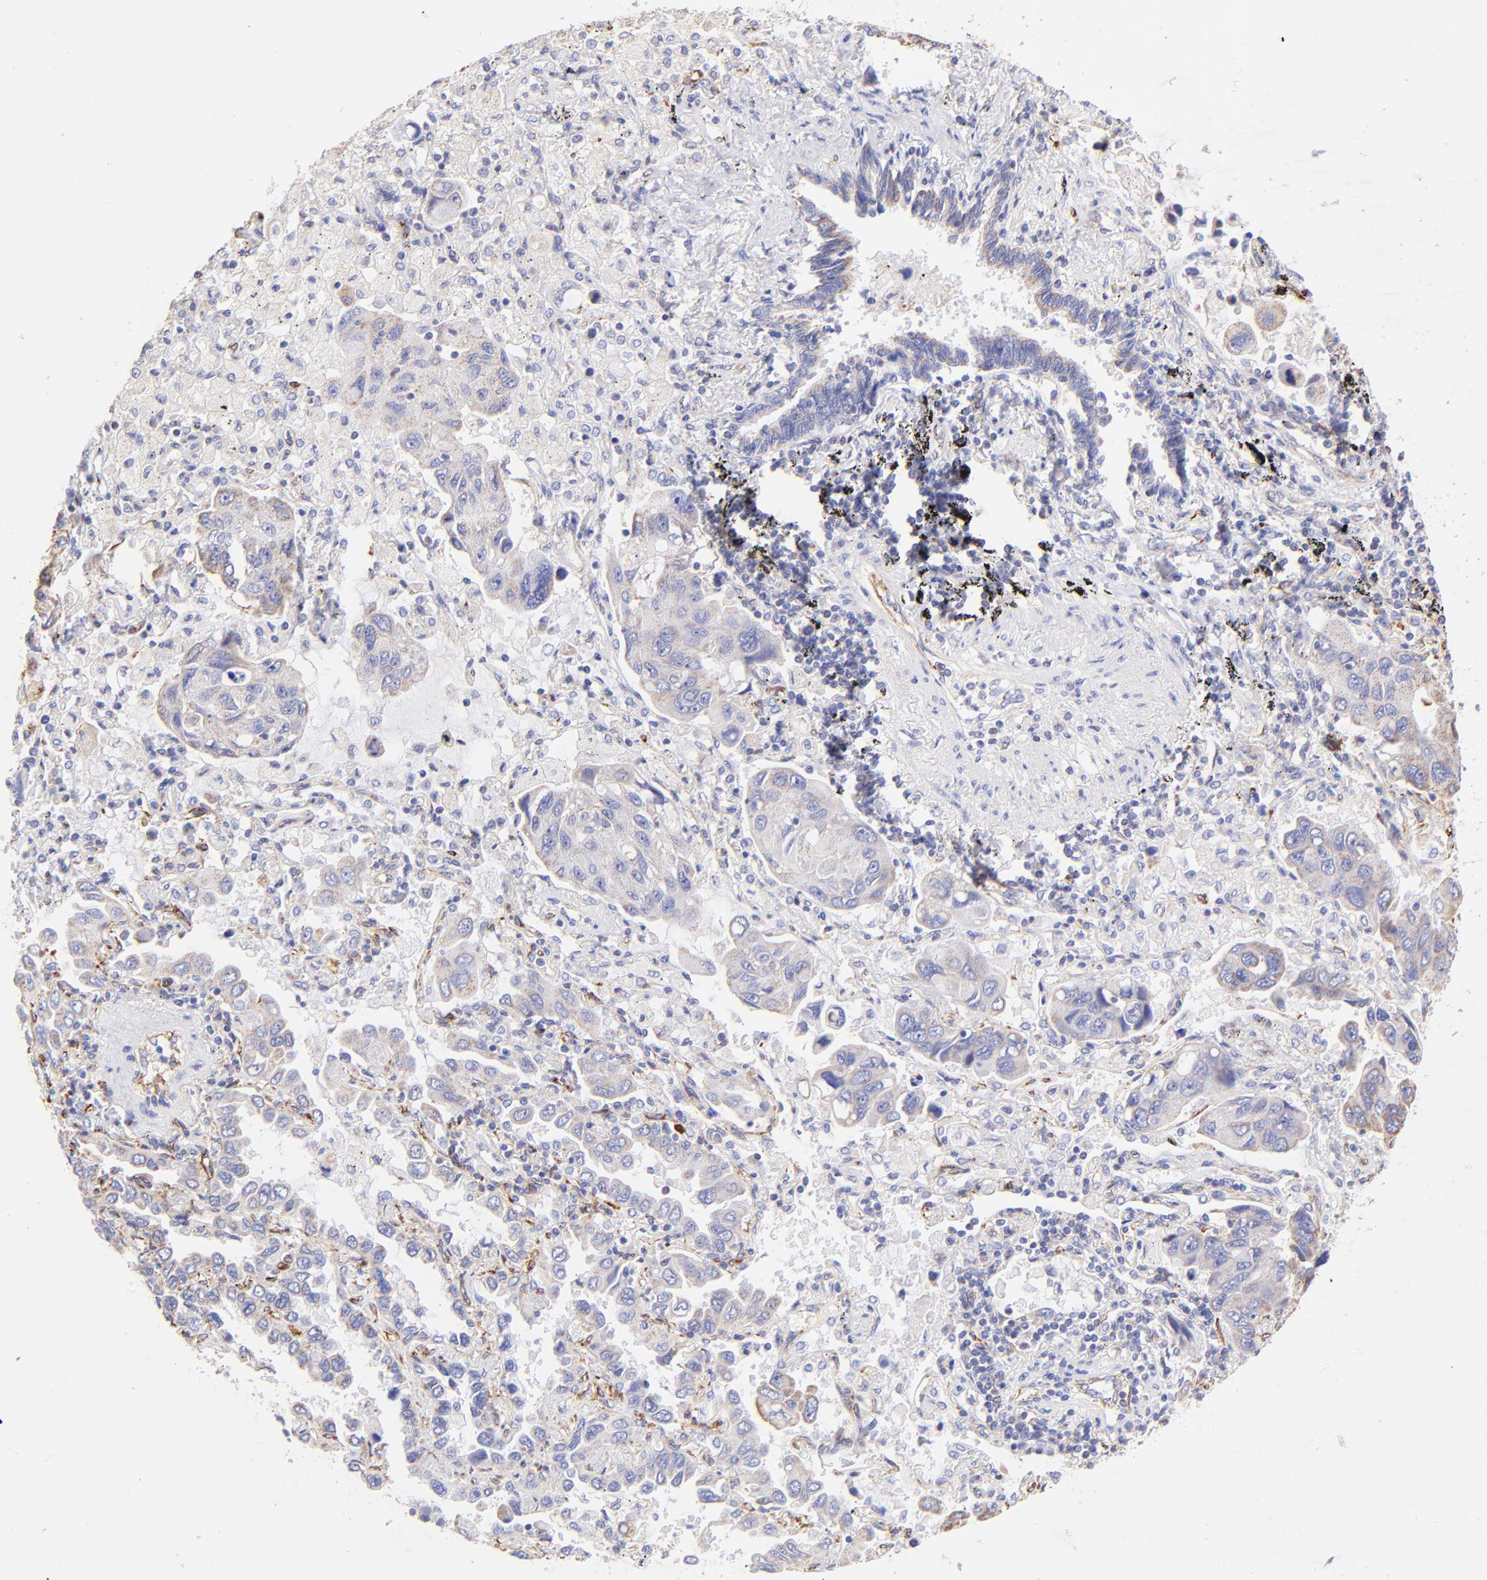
{"staining": {"intensity": "weak", "quantity": "25%-75%", "location": "cytoplasmic/membranous"}, "tissue": "lung cancer", "cell_type": "Tumor cells", "image_type": "cancer", "snomed": [{"axis": "morphology", "description": "Adenocarcinoma, NOS"}, {"axis": "topography", "description": "Lung"}], "caption": "An immunohistochemistry (IHC) image of tumor tissue is shown. Protein staining in brown highlights weak cytoplasmic/membranous positivity in lung adenocarcinoma within tumor cells.", "gene": "SPARC", "patient": {"sex": "male", "age": 64}}